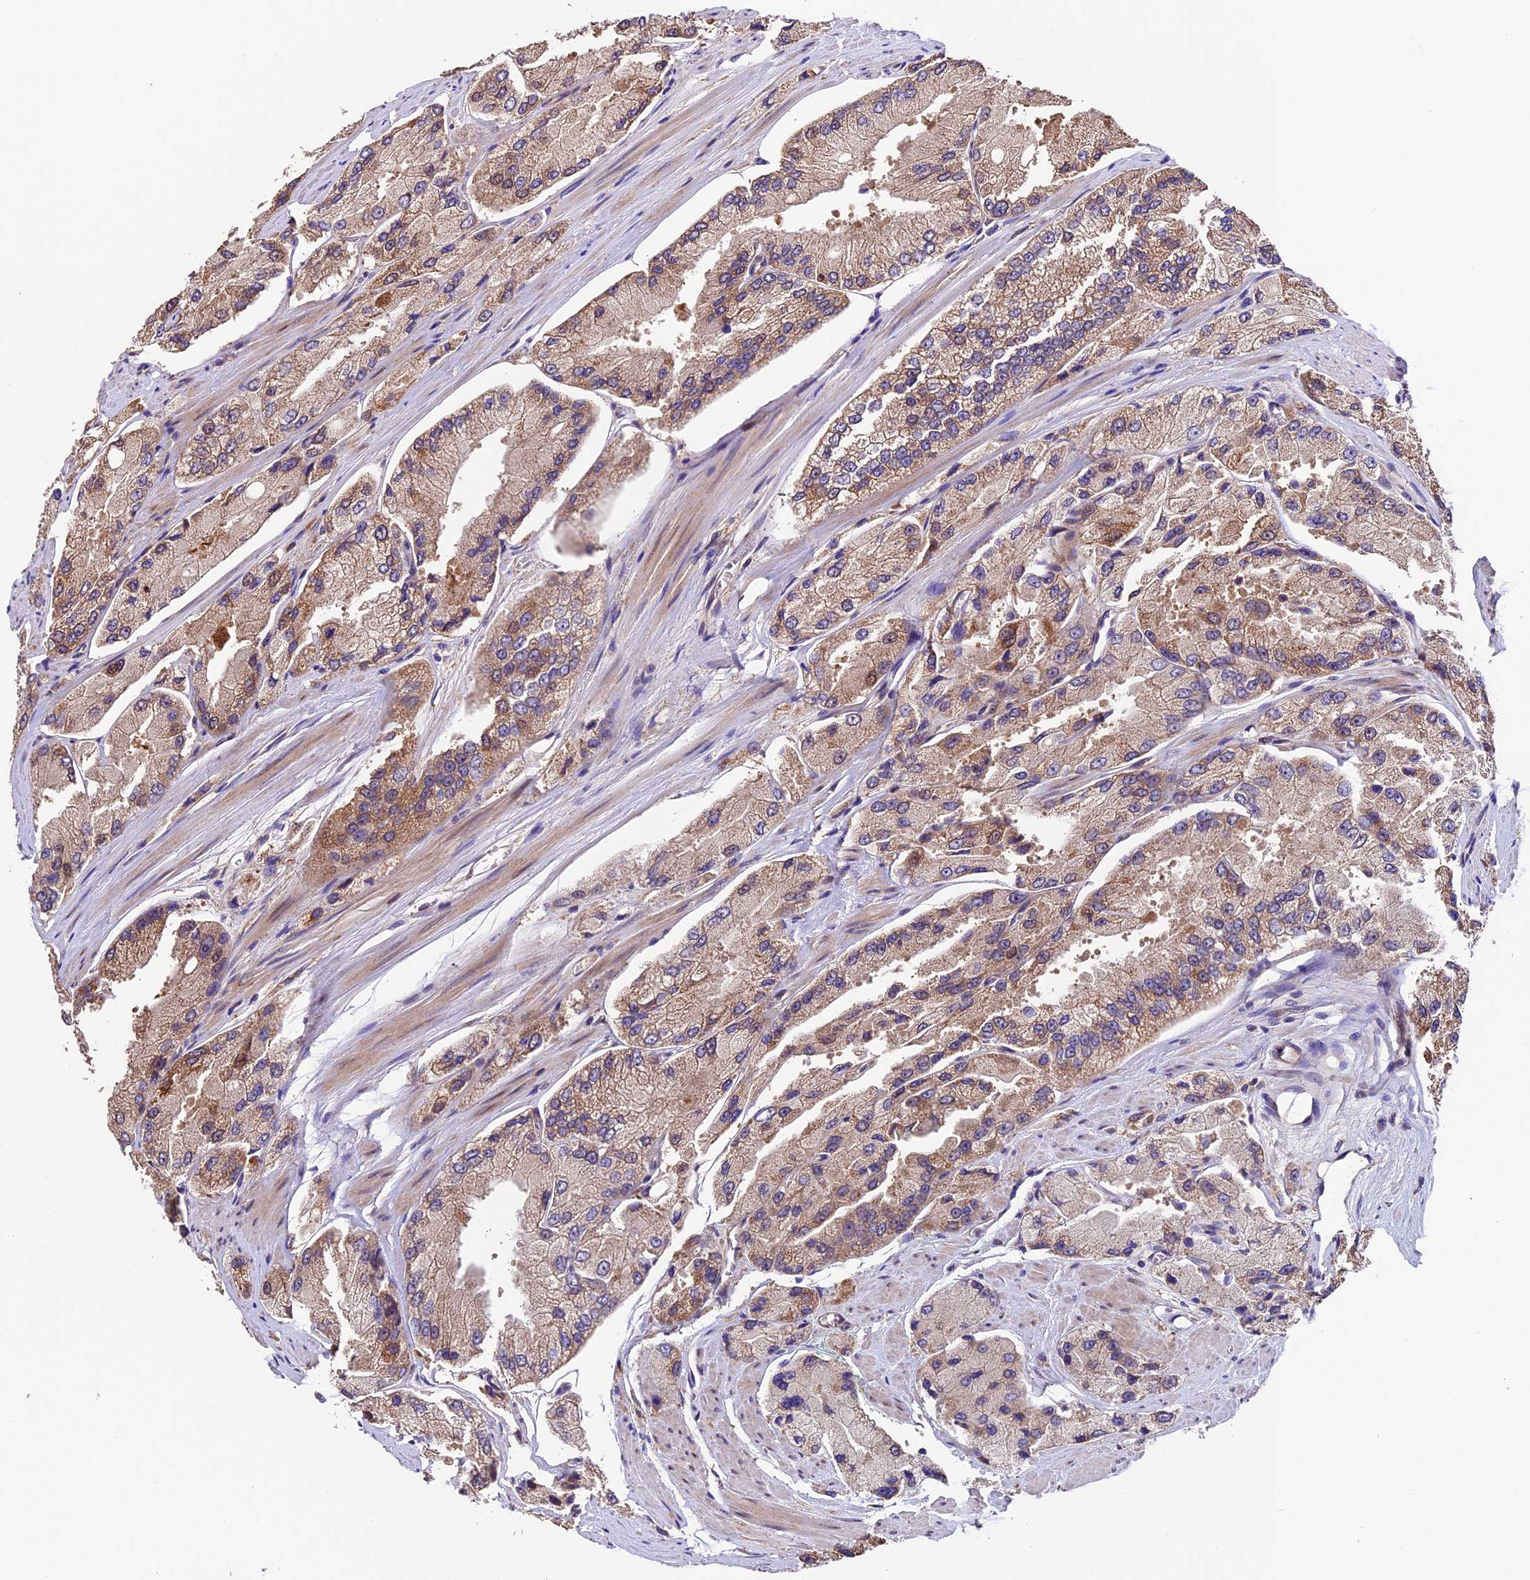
{"staining": {"intensity": "moderate", "quantity": "25%-75%", "location": "cytoplasmic/membranous"}, "tissue": "prostate cancer", "cell_type": "Tumor cells", "image_type": "cancer", "snomed": [{"axis": "morphology", "description": "Adenocarcinoma, High grade"}, {"axis": "topography", "description": "Prostate"}], "caption": "Protein positivity by immunohistochemistry (IHC) exhibits moderate cytoplasmic/membranous staining in approximately 25%-75% of tumor cells in prostate adenocarcinoma (high-grade).", "gene": "SBNO2", "patient": {"sex": "male", "age": 58}}